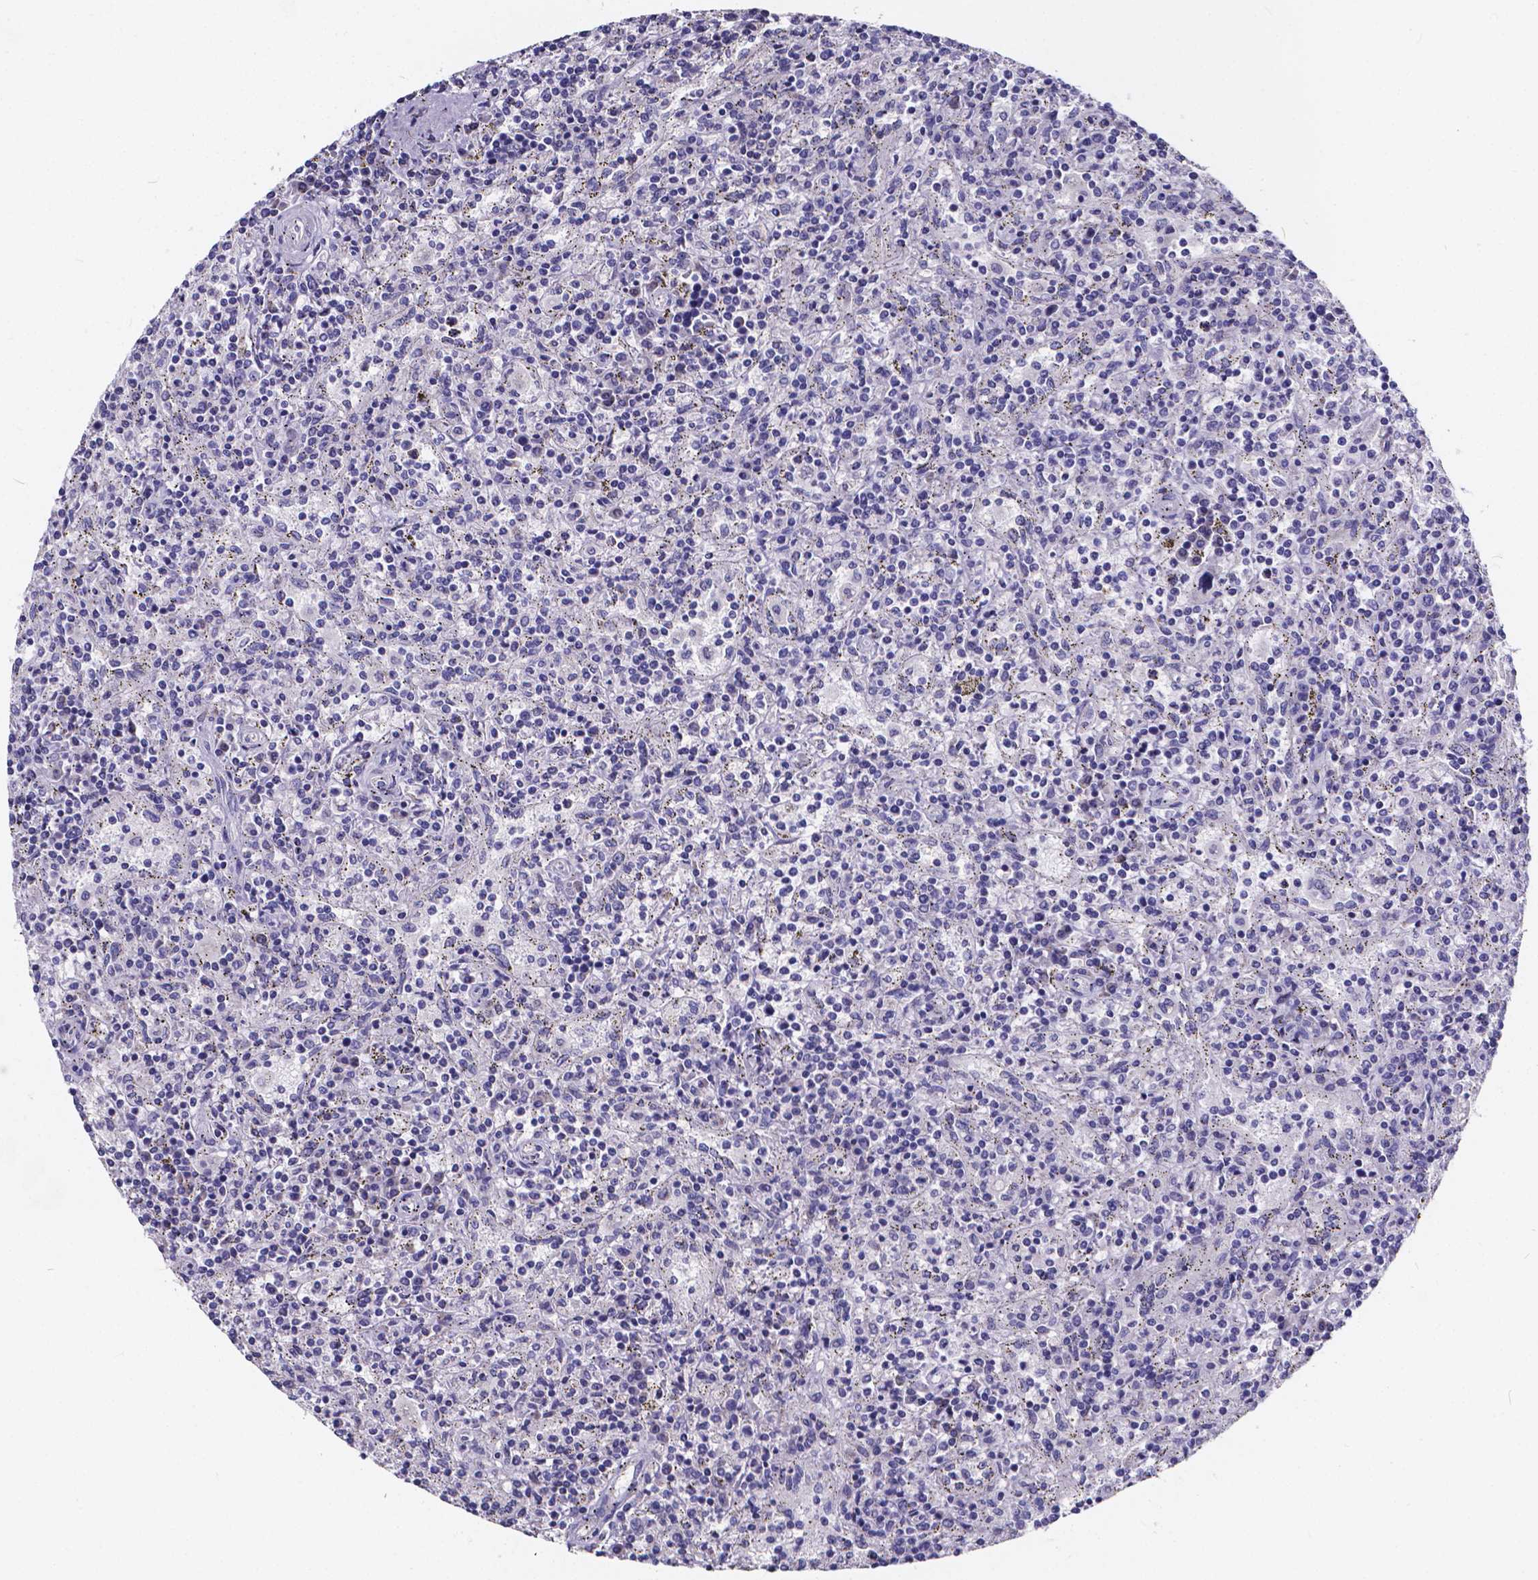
{"staining": {"intensity": "negative", "quantity": "none", "location": "none"}, "tissue": "lymphoma", "cell_type": "Tumor cells", "image_type": "cancer", "snomed": [{"axis": "morphology", "description": "Malignant lymphoma, non-Hodgkin's type, Low grade"}, {"axis": "topography", "description": "Spleen"}], "caption": "DAB (3,3'-diaminobenzidine) immunohistochemical staining of human malignant lymphoma, non-Hodgkin's type (low-grade) reveals no significant staining in tumor cells.", "gene": "SPEF2", "patient": {"sex": "male", "age": 62}}